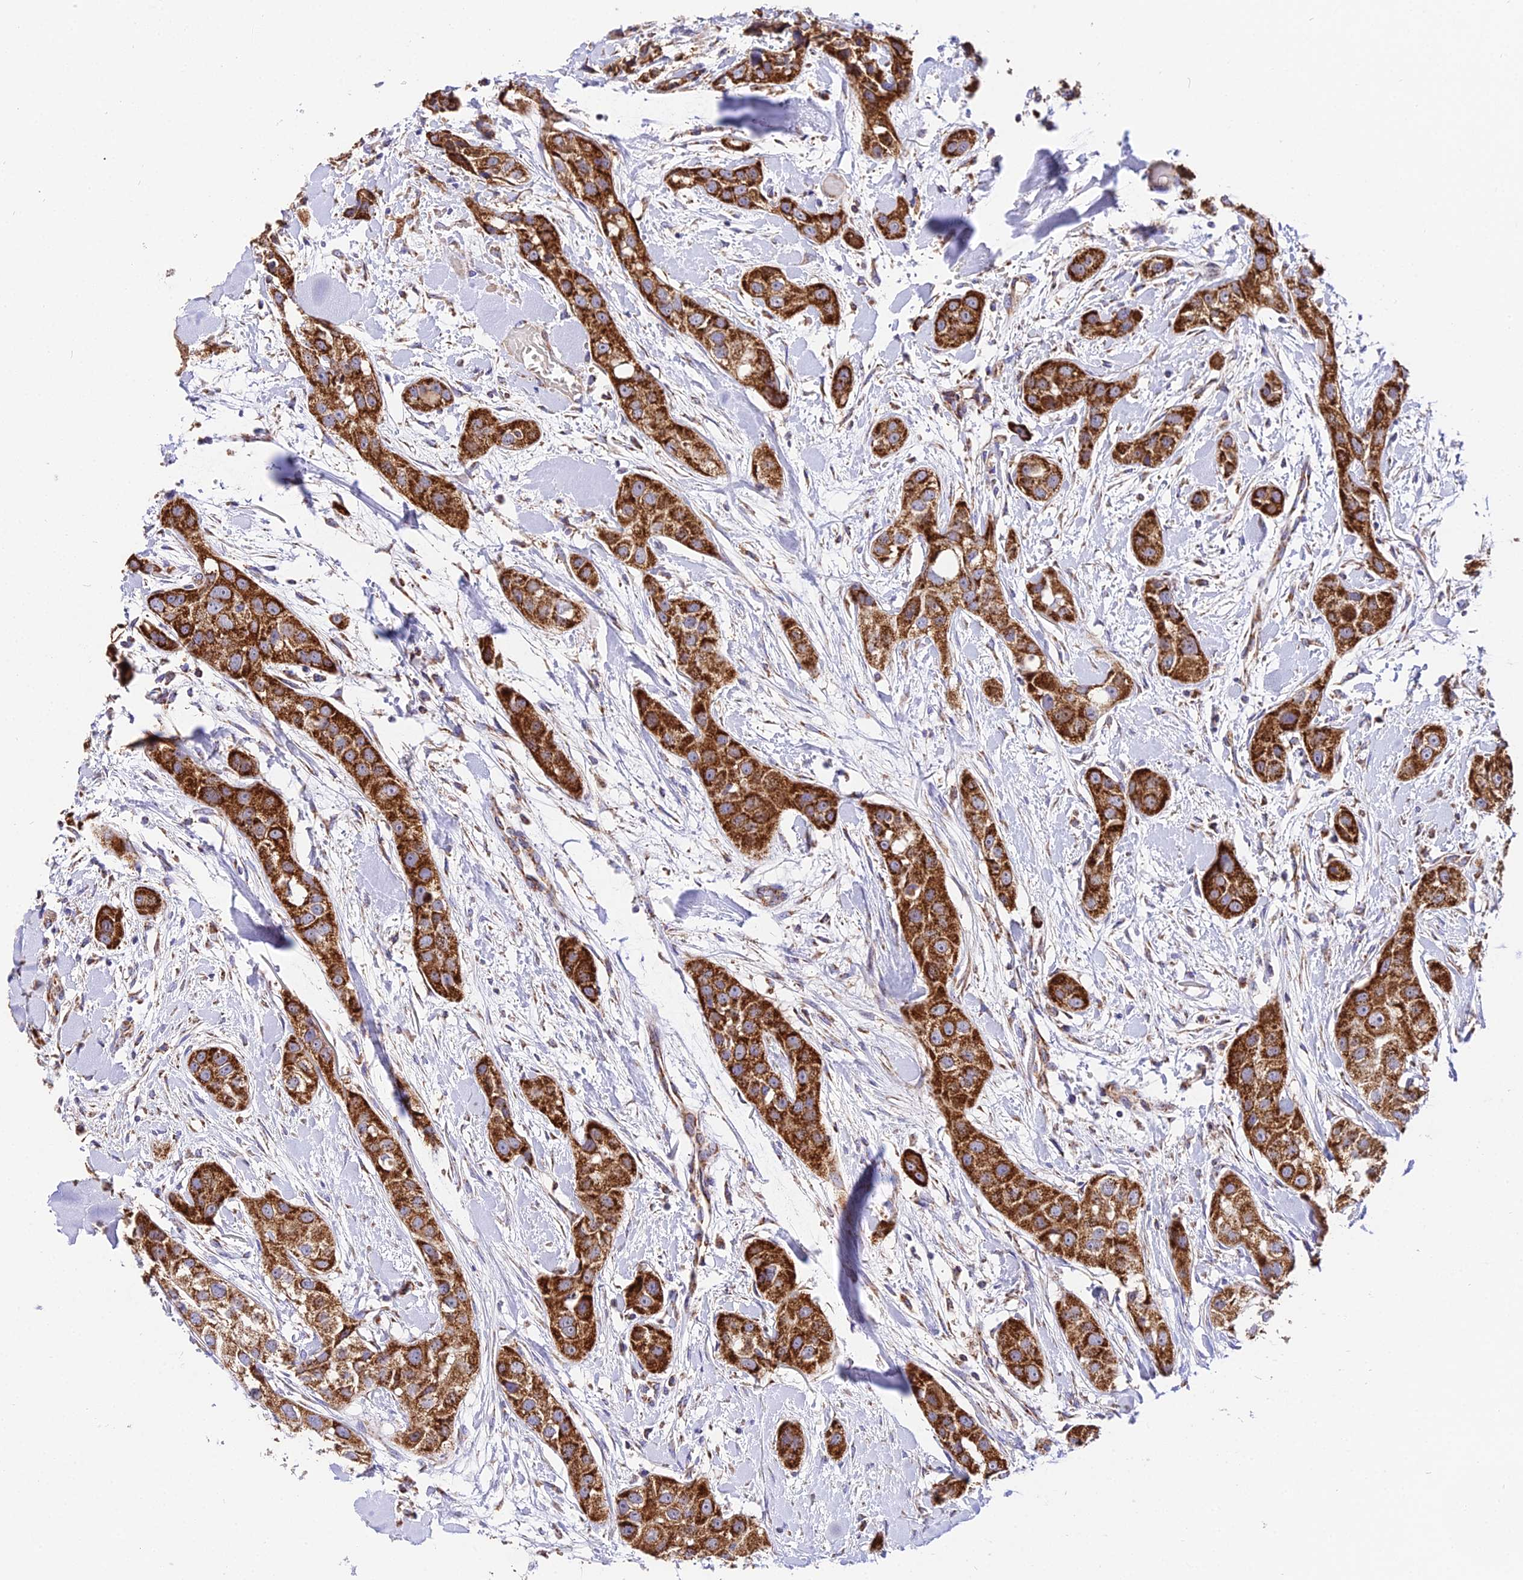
{"staining": {"intensity": "strong", "quantity": ">75%", "location": "cytoplasmic/membranous"}, "tissue": "head and neck cancer", "cell_type": "Tumor cells", "image_type": "cancer", "snomed": [{"axis": "morphology", "description": "Normal tissue, NOS"}, {"axis": "morphology", "description": "Squamous cell carcinoma, NOS"}, {"axis": "topography", "description": "Skeletal muscle"}, {"axis": "topography", "description": "Head-Neck"}], "caption": "Protein analysis of head and neck cancer tissue demonstrates strong cytoplasmic/membranous staining in approximately >75% of tumor cells. The staining is performed using DAB brown chromogen to label protein expression. The nuclei are counter-stained blue using hematoxylin.", "gene": "OCIAD1", "patient": {"sex": "male", "age": 51}}